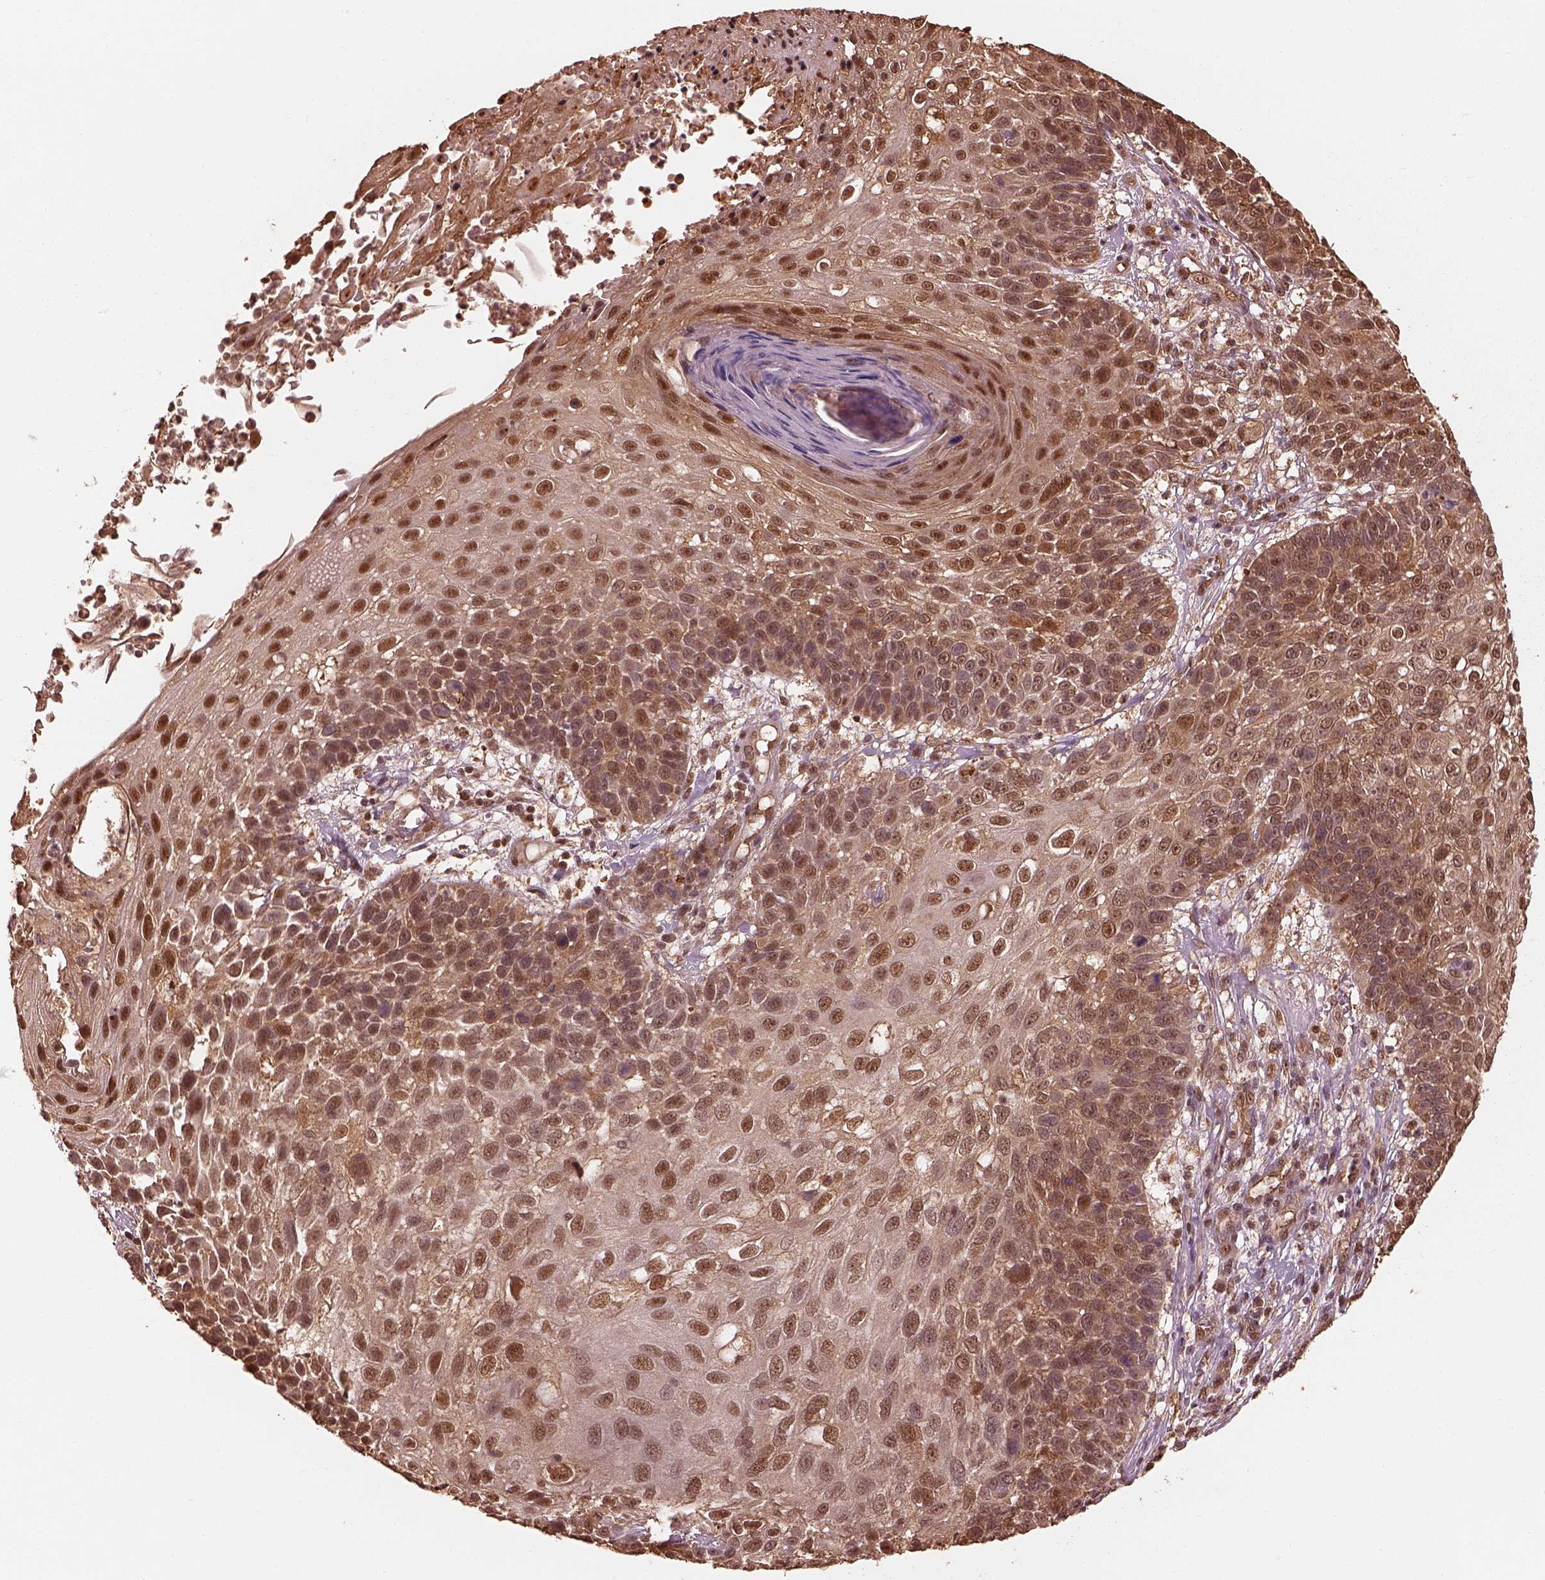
{"staining": {"intensity": "moderate", "quantity": "25%-75%", "location": "cytoplasmic/membranous,nuclear"}, "tissue": "skin cancer", "cell_type": "Tumor cells", "image_type": "cancer", "snomed": [{"axis": "morphology", "description": "Squamous cell carcinoma, NOS"}, {"axis": "topography", "description": "Skin"}], "caption": "DAB (3,3'-diaminobenzidine) immunohistochemical staining of human skin squamous cell carcinoma exhibits moderate cytoplasmic/membranous and nuclear protein positivity in about 25%-75% of tumor cells.", "gene": "PSMC5", "patient": {"sex": "male", "age": 92}}